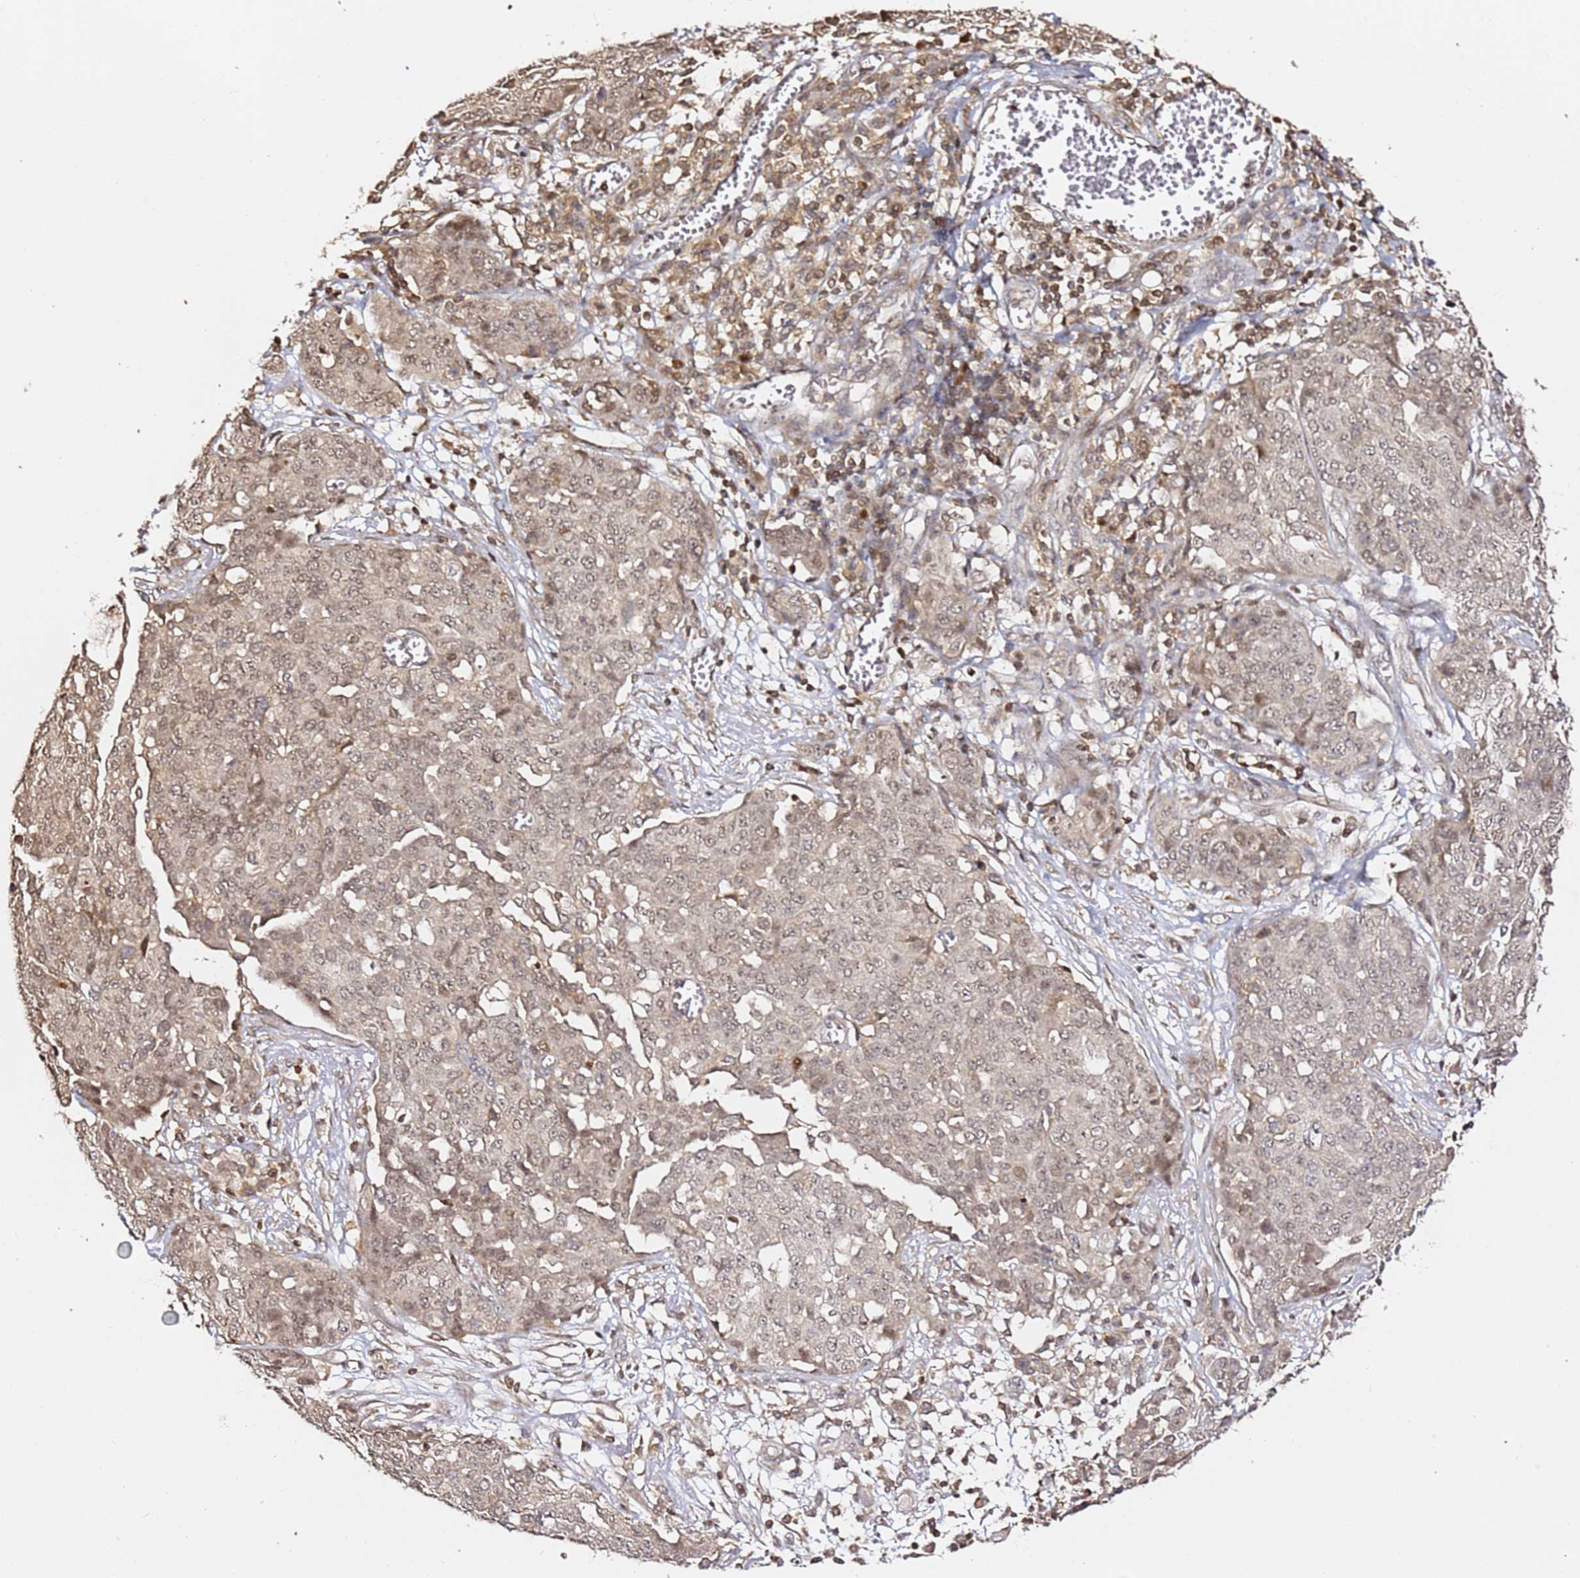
{"staining": {"intensity": "weak", "quantity": "25%-75%", "location": "nuclear"}, "tissue": "ovarian cancer", "cell_type": "Tumor cells", "image_type": "cancer", "snomed": [{"axis": "morphology", "description": "Cystadenocarcinoma, serous, NOS"}, {"axis": "topography", "description": "Soft tissue"}, {"axis": "topography", "description": "Ovary"}], "caption": "IHC micrograph of ovarian cancer stained for a protein (brown), which exhibits low levels of weak nuclear staining in approximately 25%-75% of tumor cells.", "gene": "OR5V1", "patient": {"sex": "female", "age": 57}}